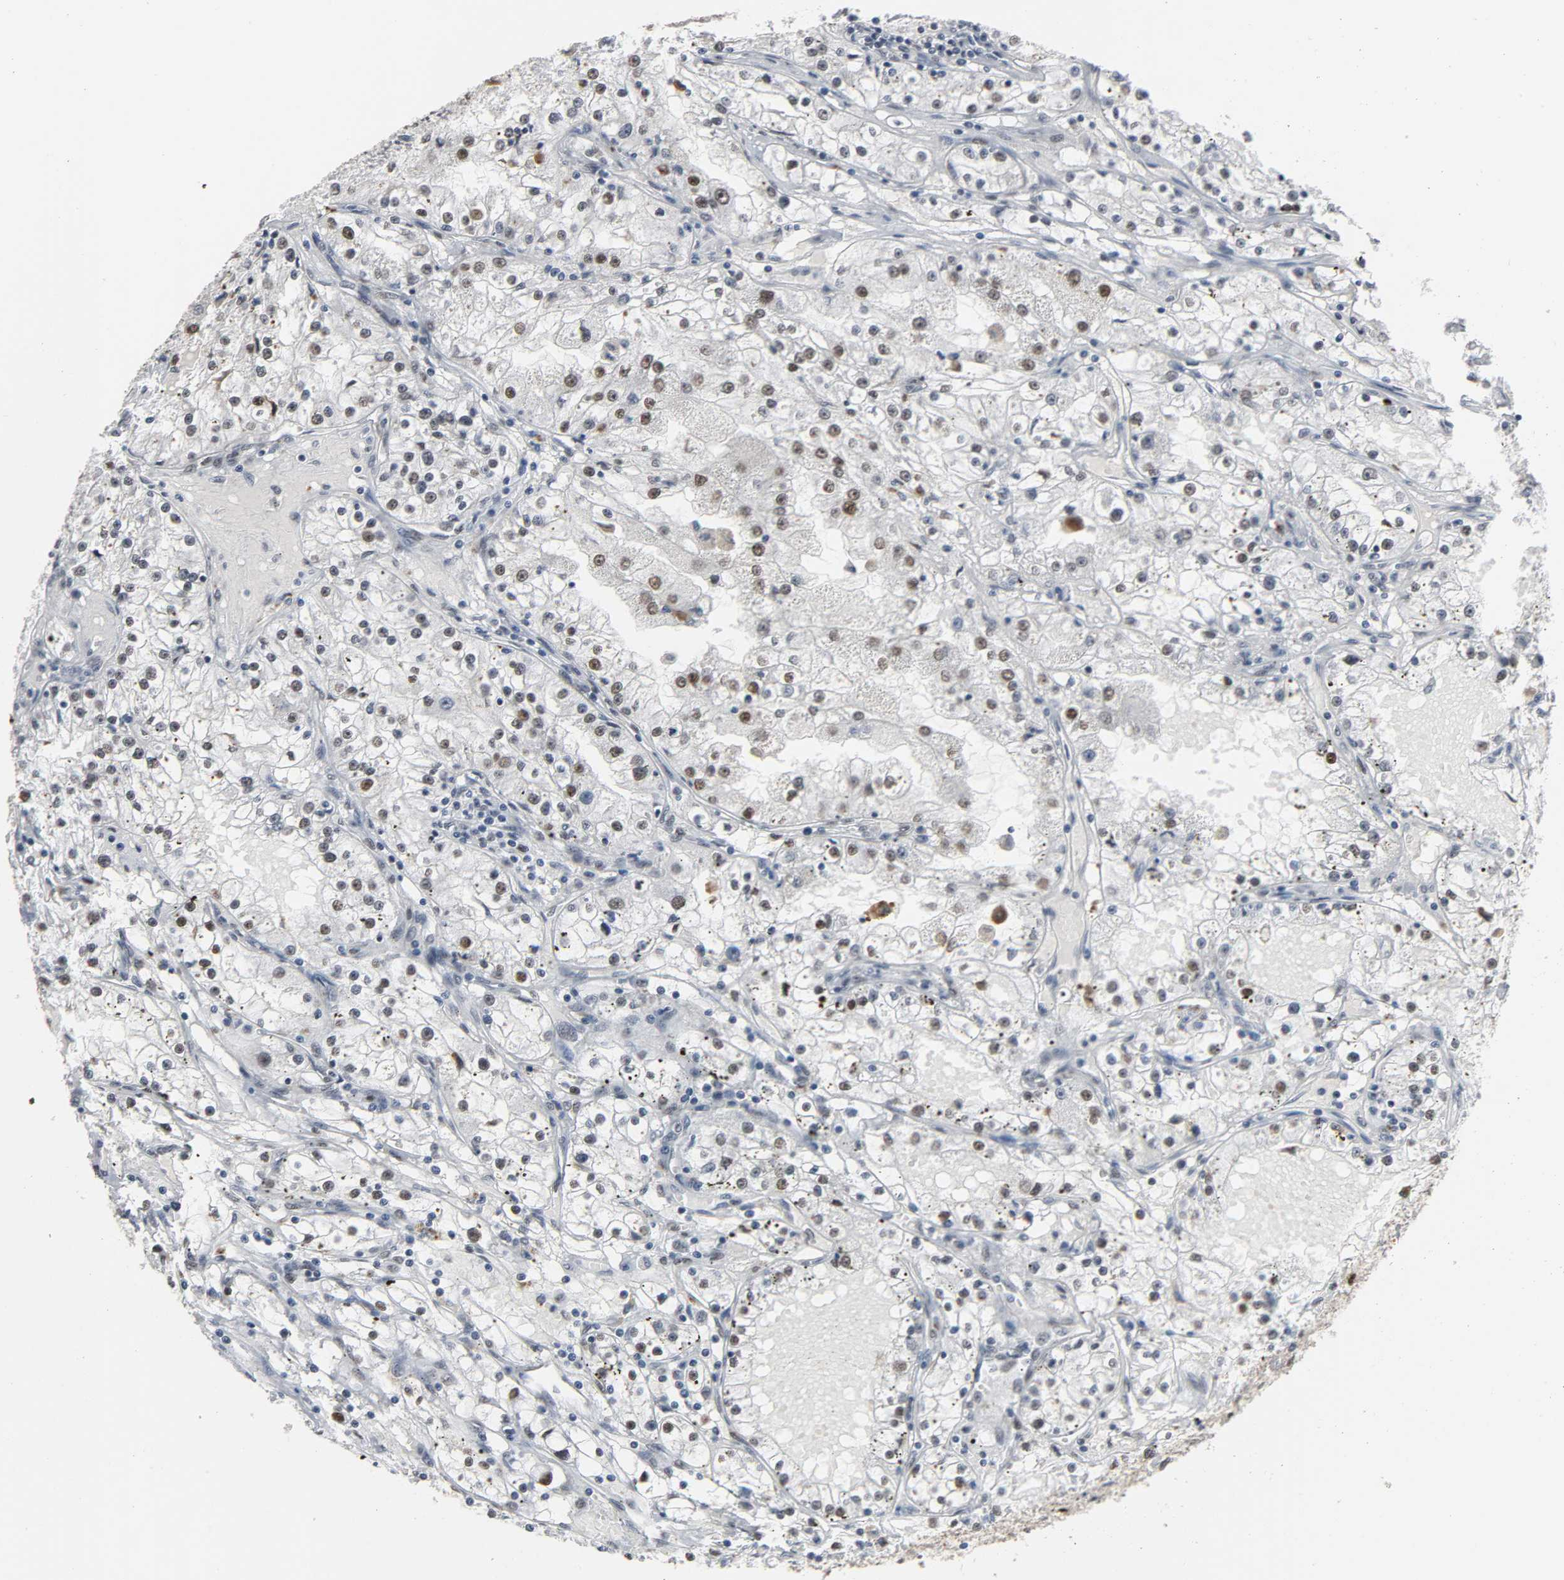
{"staining": {"intensity": "weak", "quantity": "<25%", "location": "nuclear"}, "tissue": "renal cancer", "cell_type": "Tumor cells", "image_type": "cancer", "snomed": [{"axis": "morphology", "description": "Adenocarcinoma, NOS"}, {"axis": "topography", "description": "Kidney"}], "caption": "A high-resolution photomicrograph shows immunohistochemistry (IHC) staining of adenocarcinoma (renal), which displays no significant positivity in tumor cells.", "gene": "DAZAP1", "patient": {"sex": "male", "age": 56}}